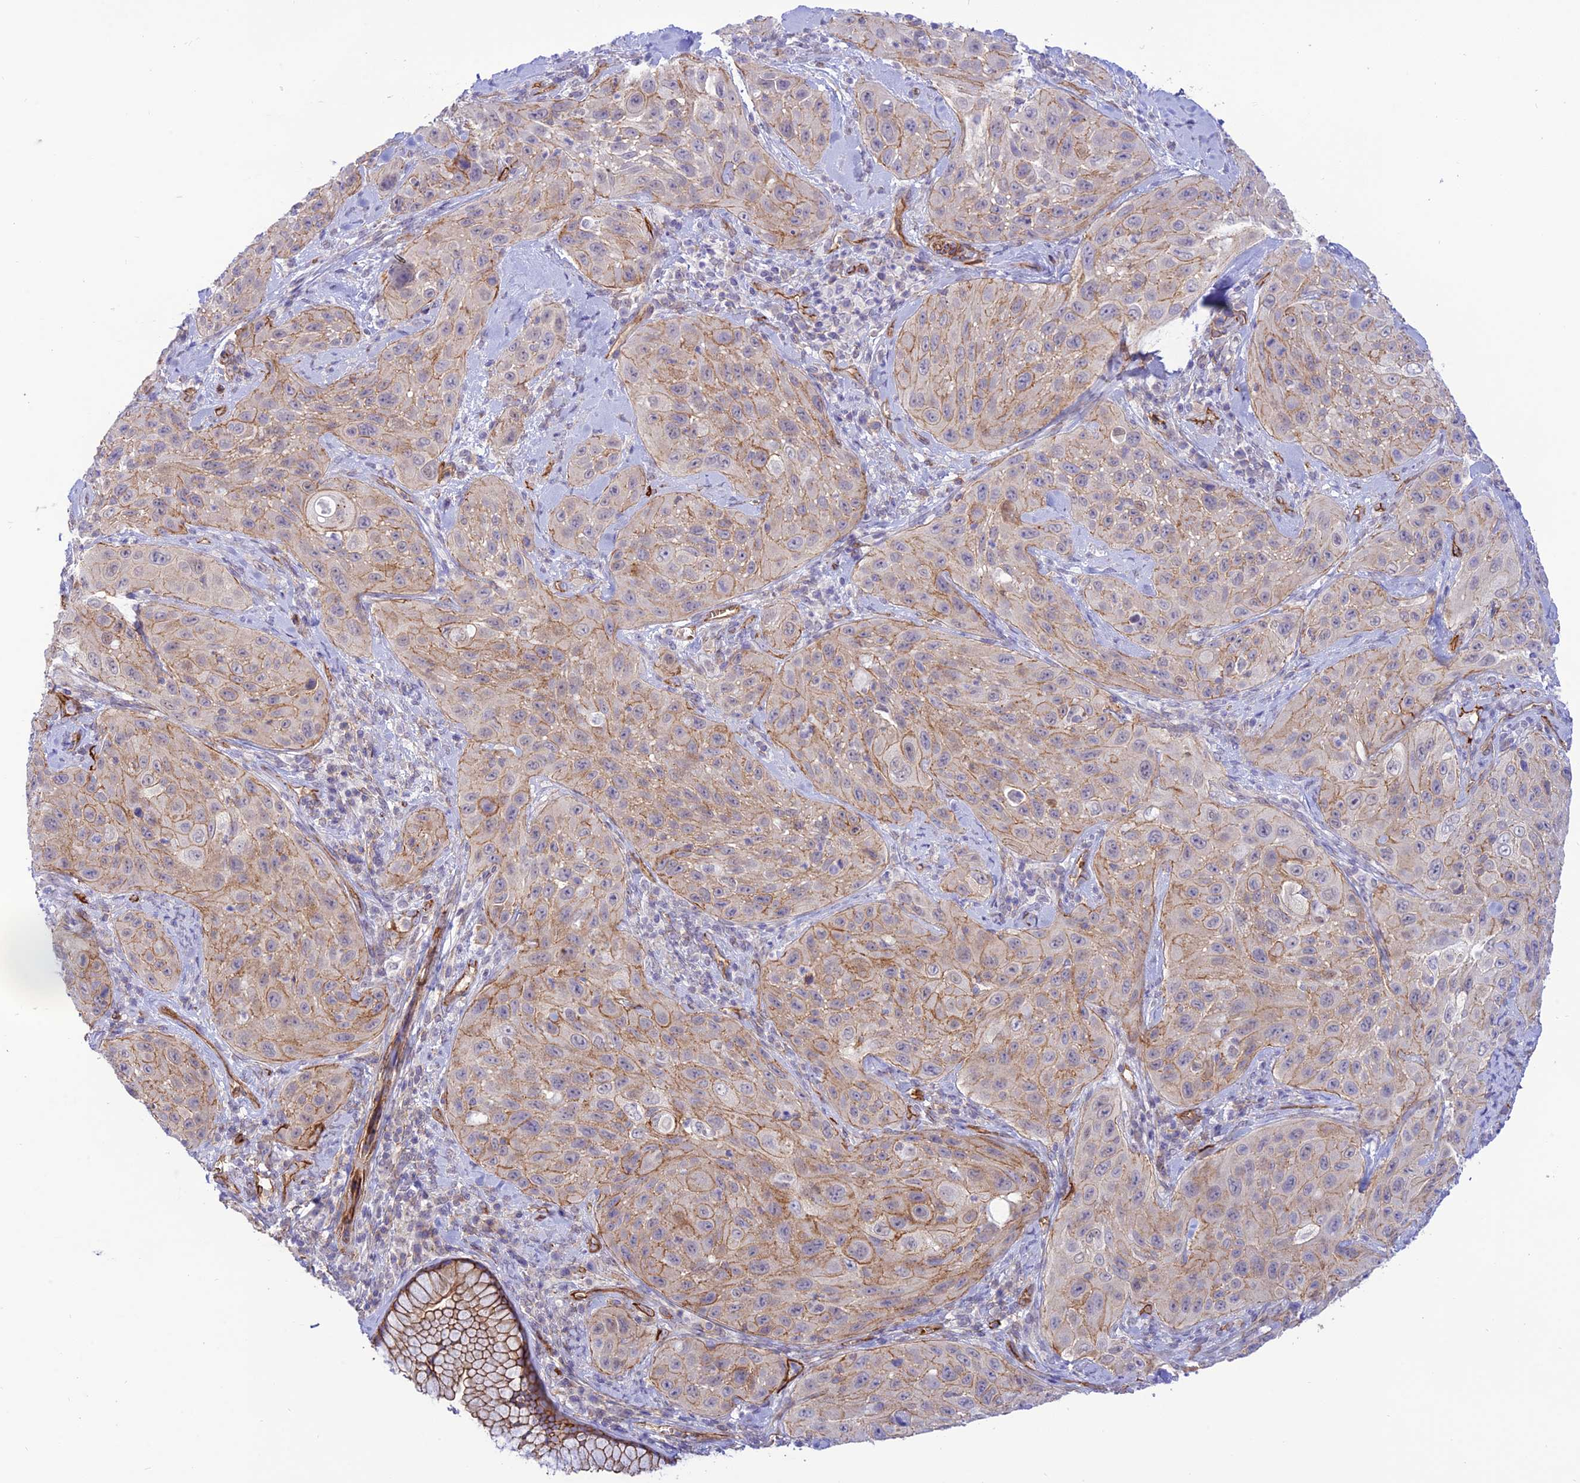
{"staining": {"intensity": "moderate", "quantity": "25%-75%", "location": "cytoplasmic/membranous"}, "tissue": "cervical cancer", "cell_type": "Tumor cells", "image_type": "cancer", "snomed": [{"axis": "morphology", "description": "Squamous cell carcinoma, NOS"}, {"axis": "topography", "description": "Cervix"}], "caption": "Immunohistochemical staining of human cervical squamous cell carcinoma exhibits medium levels of moderate cytoplasmic/membranous protein expression in about 25%-75% of tumor cells.", "gene": "YPEL5", "patient": {"sex": "female", "age": 42}}